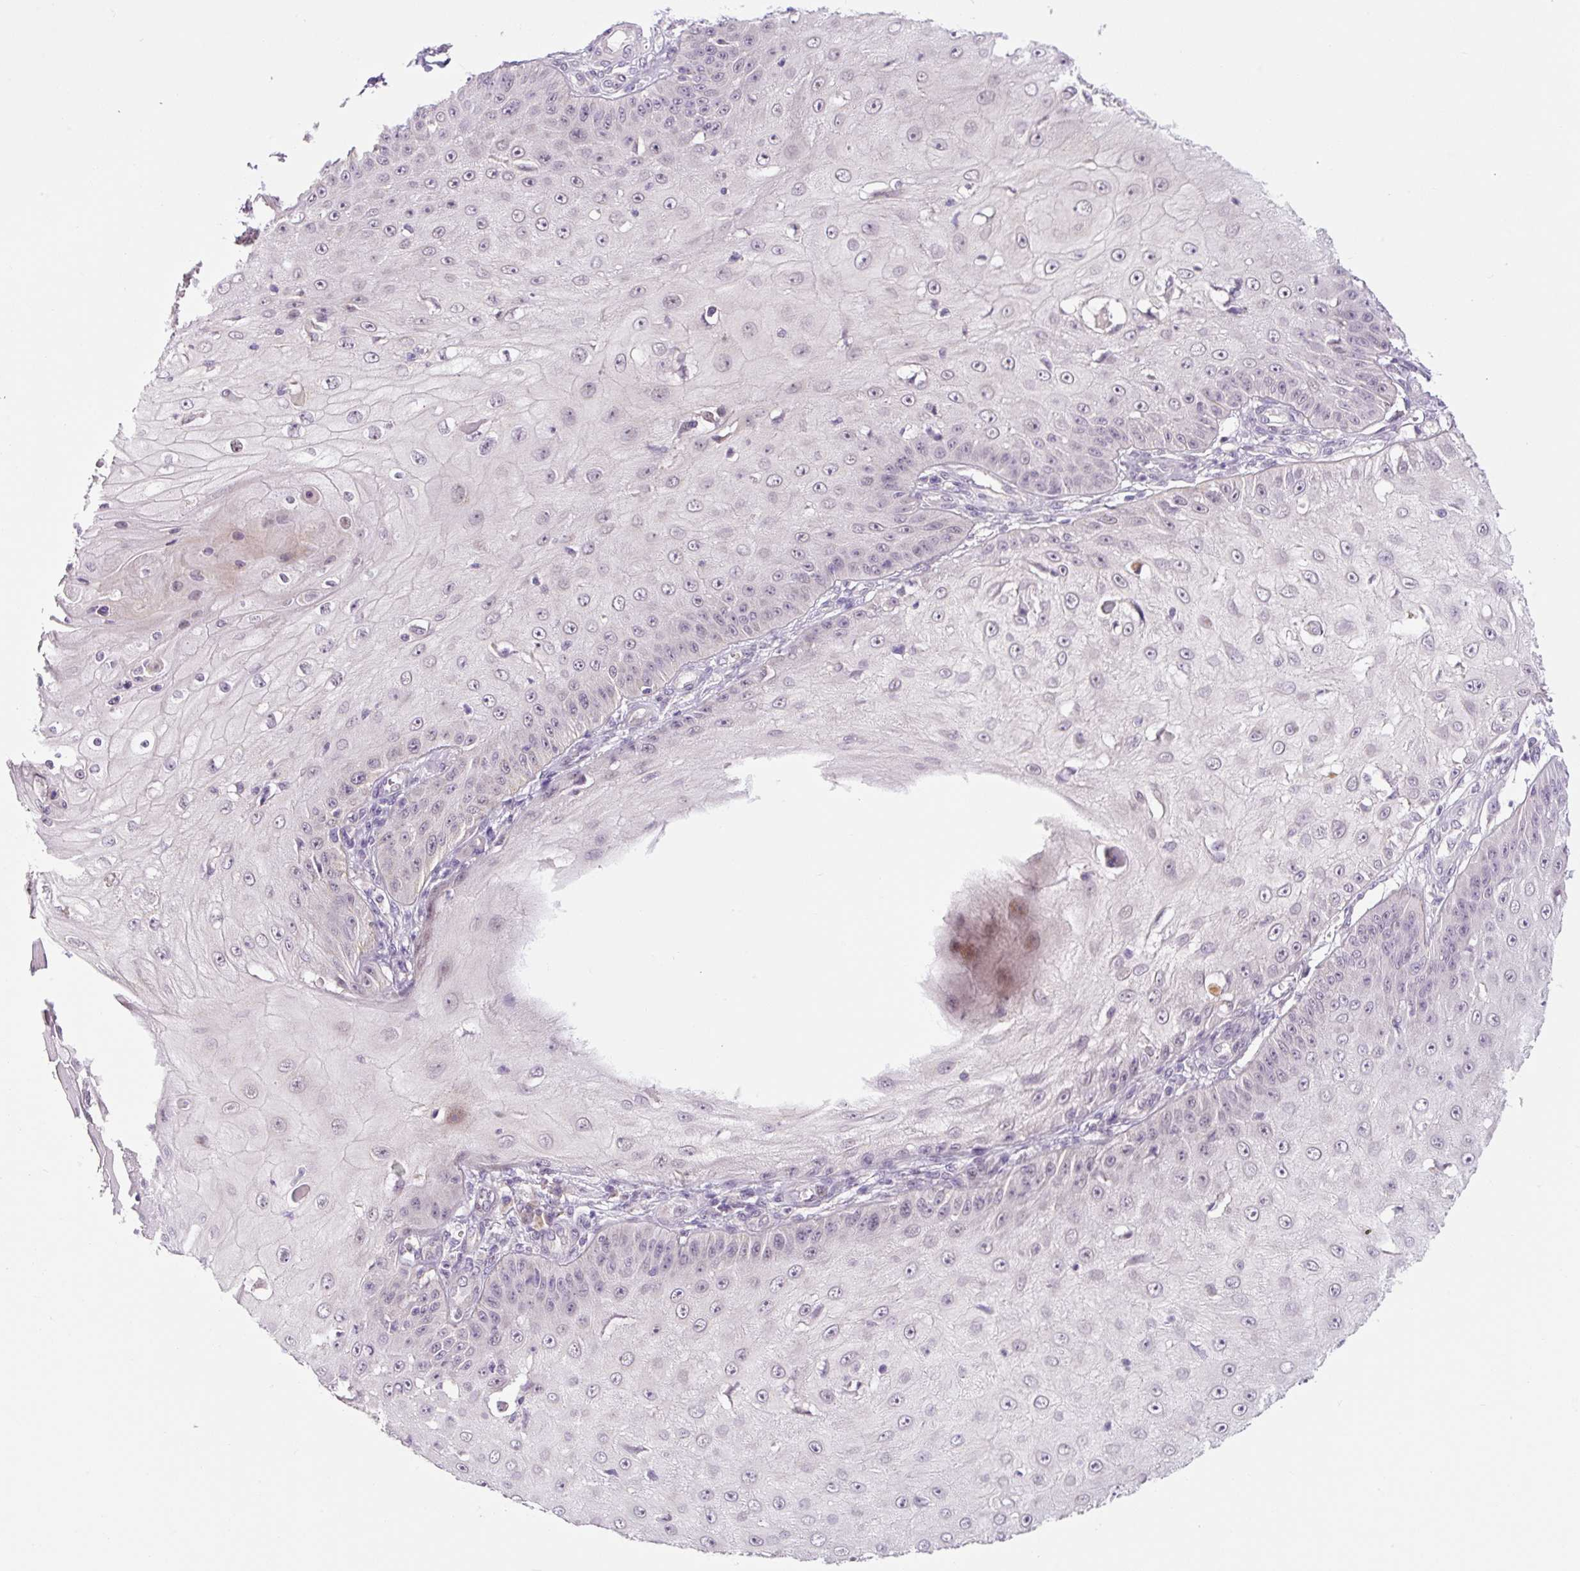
{"staining": {"intensity": "negative", "quantity": "none", "location": "none"}, "tissue": "skin cancer", "cell_type": "Tumor cells", "image_type": "cancer", "snomed": [{"axis": "morphology", "description": "Squamous cell carcinoma, NOS"}, {"axis": "topography", "description": "Skin"}], "caption": "Tumor cells show no significant positivity in skin squamous cell carcinoma.", "gene": "PRKAA2", "patient": {"sex": "male", "age": 70}}